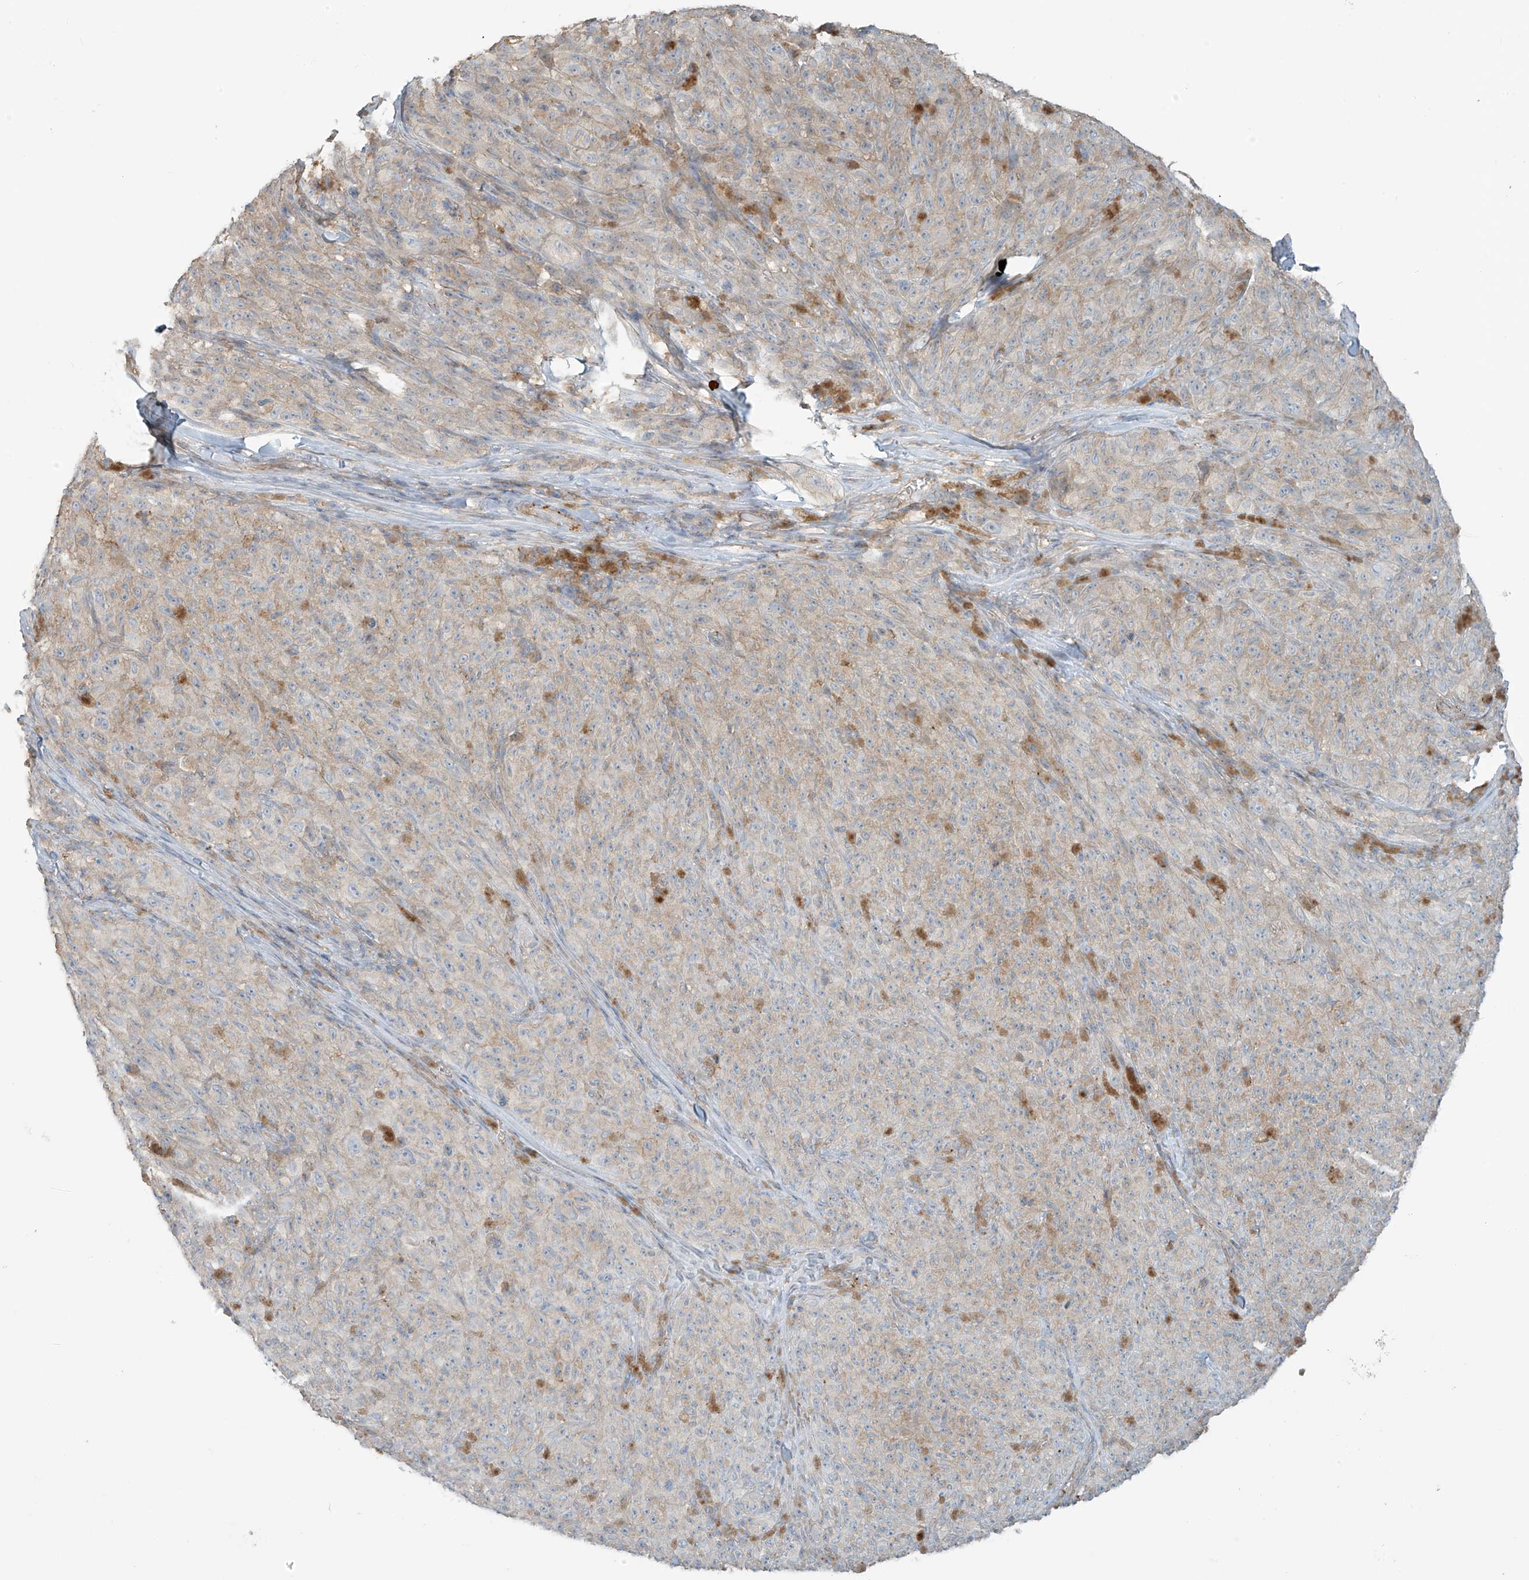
{"staining": {"intensity": "weak", "quantity": "<25%", "location": "cytoplasmic/membranous"}, "tissue": "melanoma", "cell_type": "Tumor cells", "image_type": "cancer", "snomed": [{"axis": "morphology", "description": "Malignant melanoma, NOS"}, {"axis": "topography", "description": "Skin"}], "caption": "This is an immunohistochemistry (IHC) histopathology image of malignant melanoma. There is no staining in tumor cells.", "gene": "SLC9A2", "patient": {"sex": "female", "age": 82}}